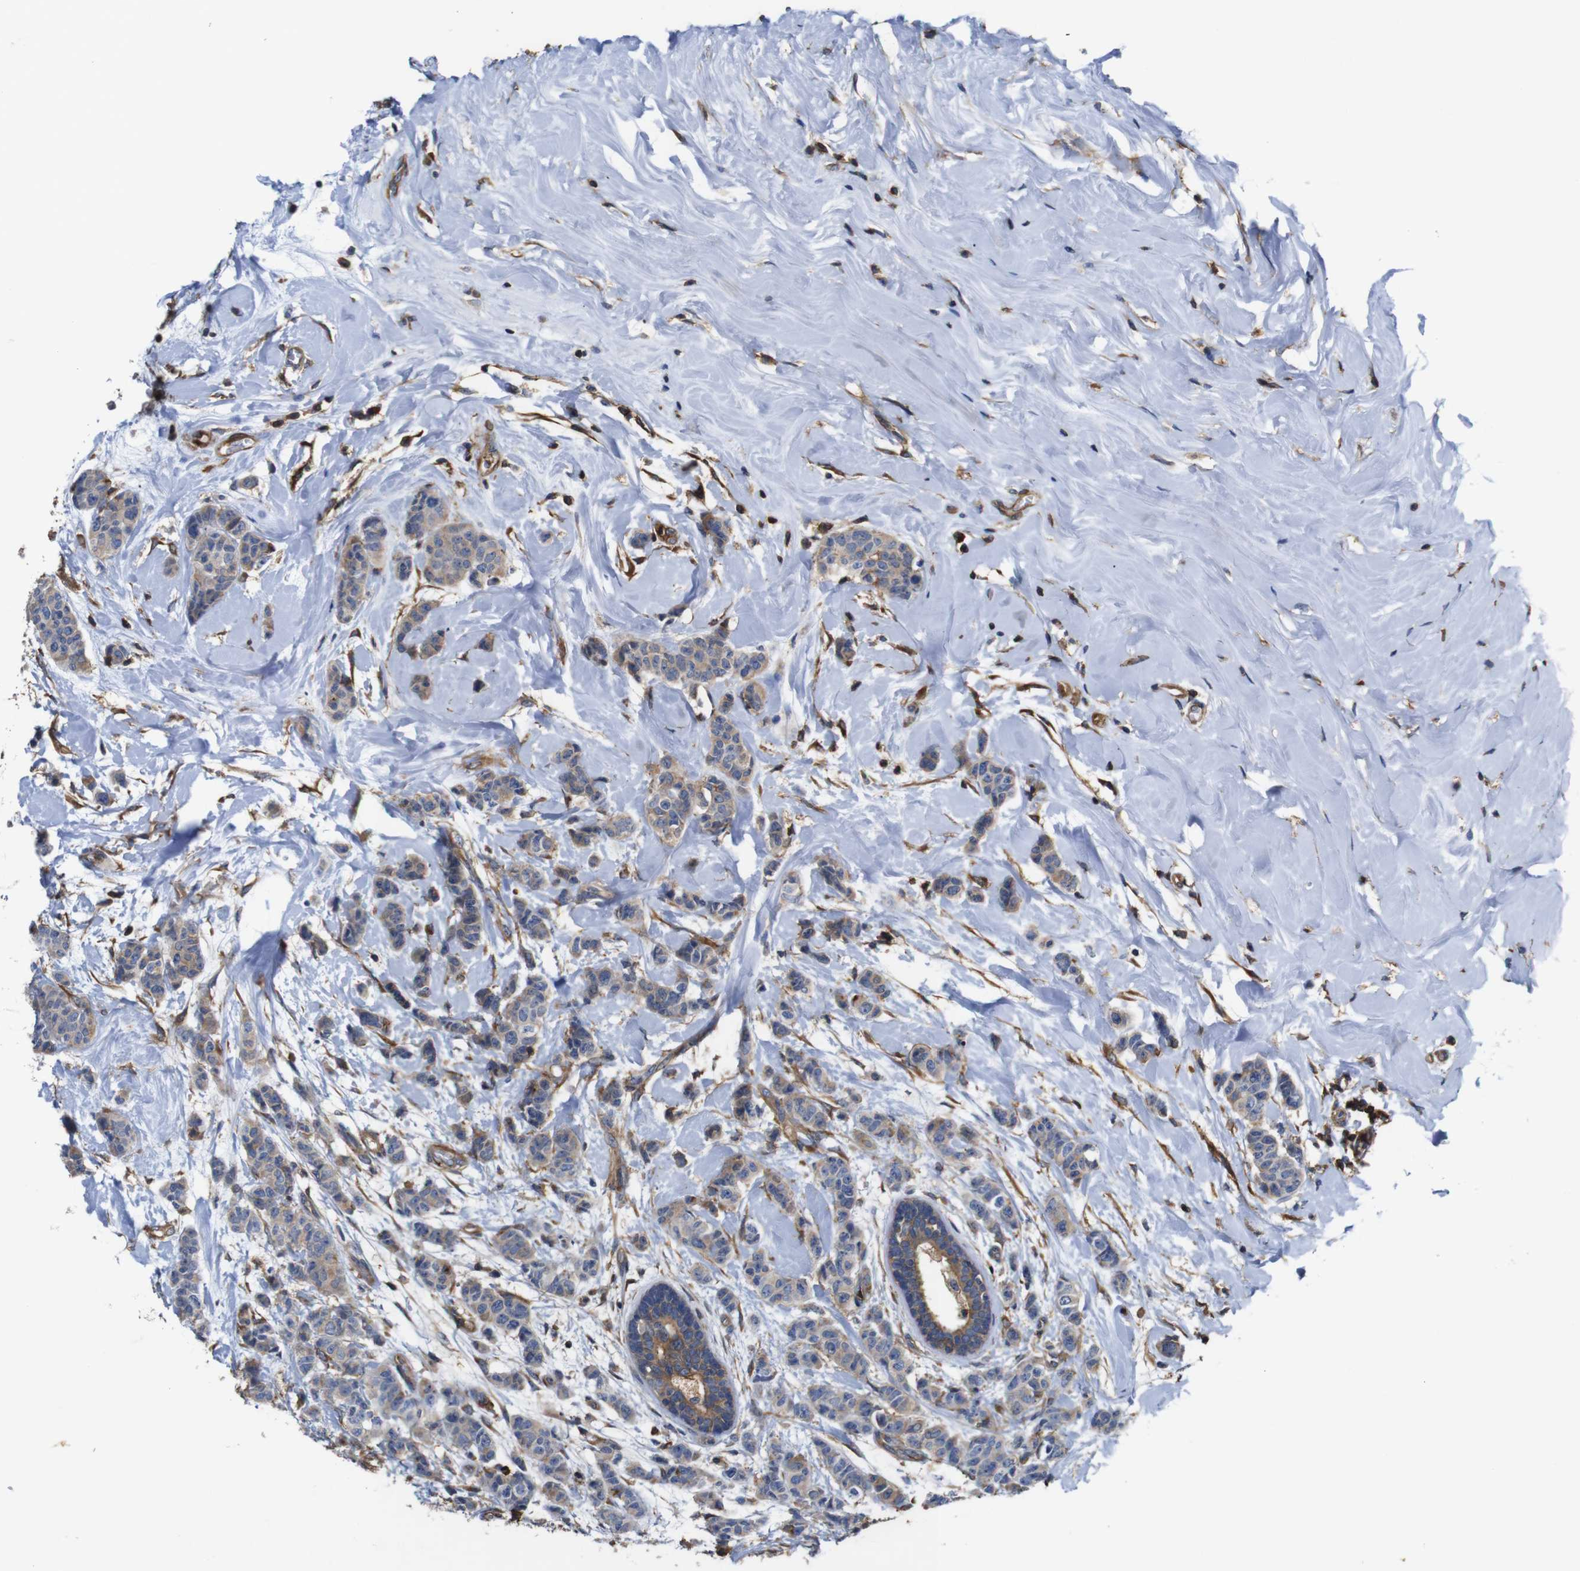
{"staining": {"intensity": "weak", "quantity": ">75%", "location": "cytoplasmic/membranous"}, "tissue": "breast cancer", "cell_type": "Tumor cells", "image_type": "cancer", "snomed": [{"axis": "morphology", "description": "Normal tissue, NOS"}, {"axis": "morphology", "description": "Duct carcinoma"}, {"axis": "topography", "description": "Breast"}], "caption": "Immunohistochemical staining of breast cancer (intraductal carcinoma) reveals weak cytoplasmic/membranous protein expression in about >75% of tumor cells.", "gene": "PI4KA", "patient": {"sex": "female", "age": 40}}